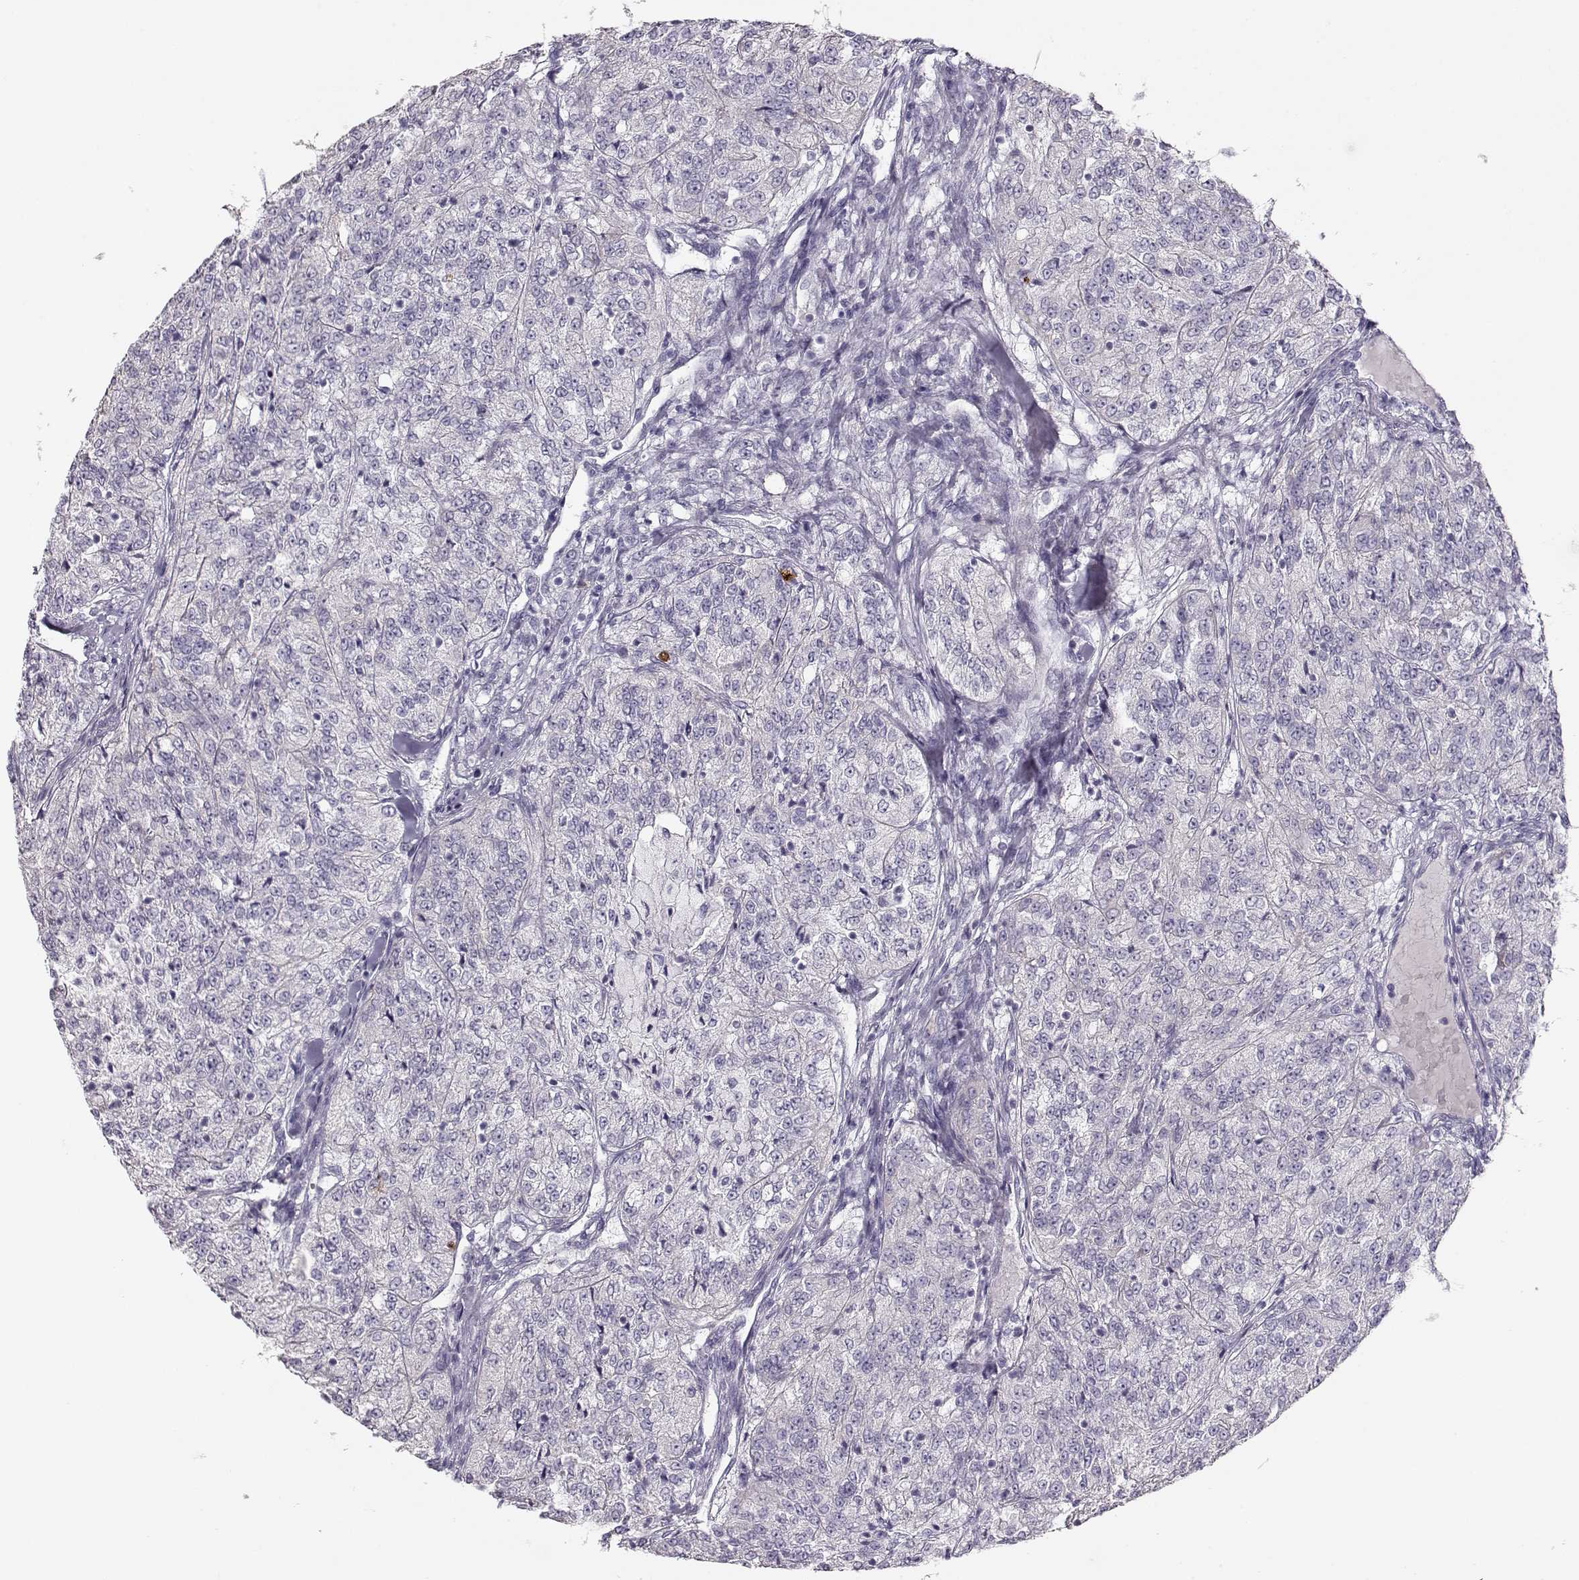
{"staining": {"intensity": "negative", "quantity": "none", "location": "none"}, "tissue": "renal cancer", "cell_type": "Tumor cells", "image_type": "cancer", "snomed": [{"axis": "morphology", "description": "Adenocarcinoma, NOS"}, {"axis": "topography", "description": "Kidney"}], "caption": "DAB (3,3'-diaminobenzidine) immunohistochemical staining of human renal adenocarcinoma demonstrates no significant expression in tumor cells.", "gene": "S100B", "patient": {"sex": "female", "age": 63}}